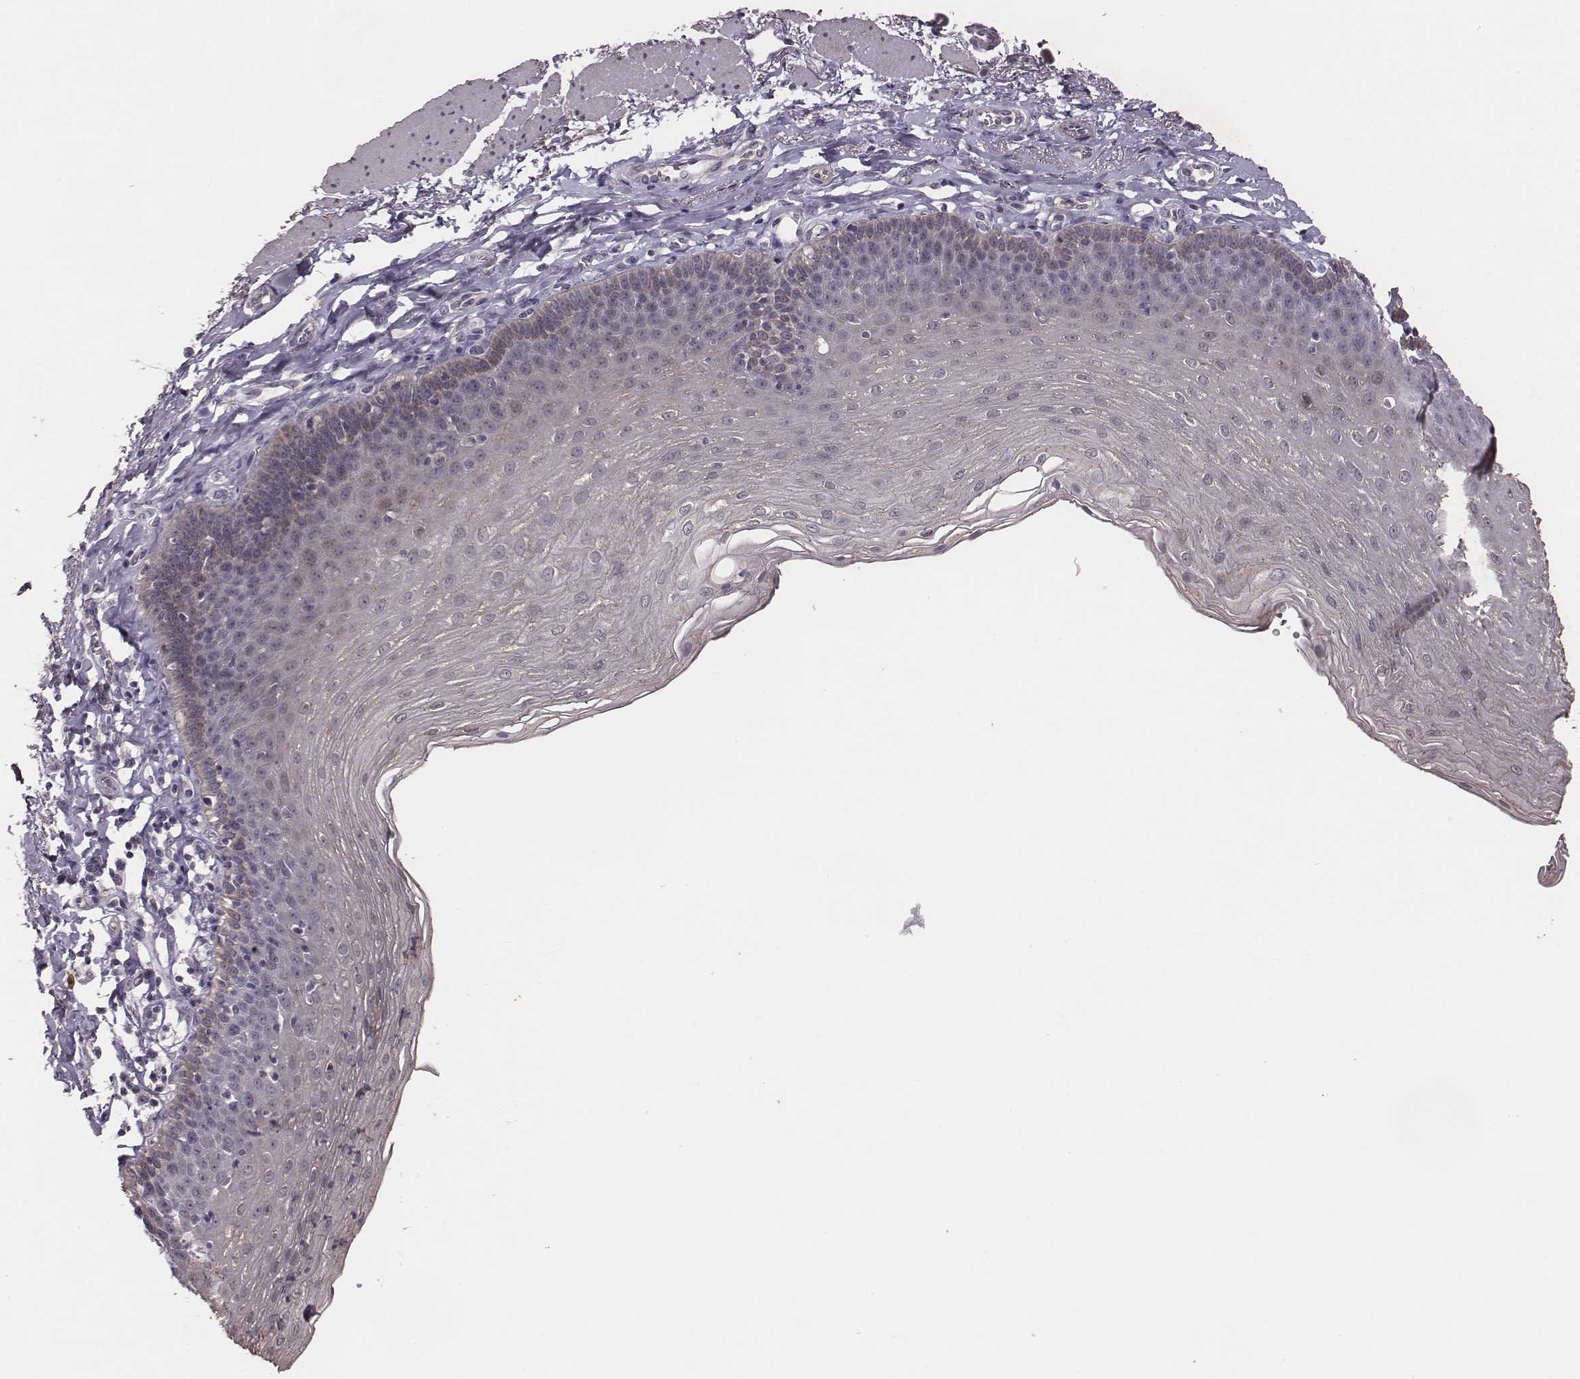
{"staining": {"intensity": "weak", "quantity": "<25%", "location": "cytoplasmic/membranous"}, "tissue": "esophagus", "cell_type": "Squamous epithelial cells", "image_type": "normal", "snomed": [{"axis": "morphology", "description": "Normal tissue, NOS"}, {"axis": "topography", "description": "Esophagus"}], "caption": "High magnification brightfield microscopy of normal esophagus stained with DAB (3,3'-diaminobenzidine) (brown) and counterstained with hematoxylin (blue): squamous epithelial cells show no significant staining.", "gene": "SLC22A6", "patient": {"sex": "female", "age": 81}}